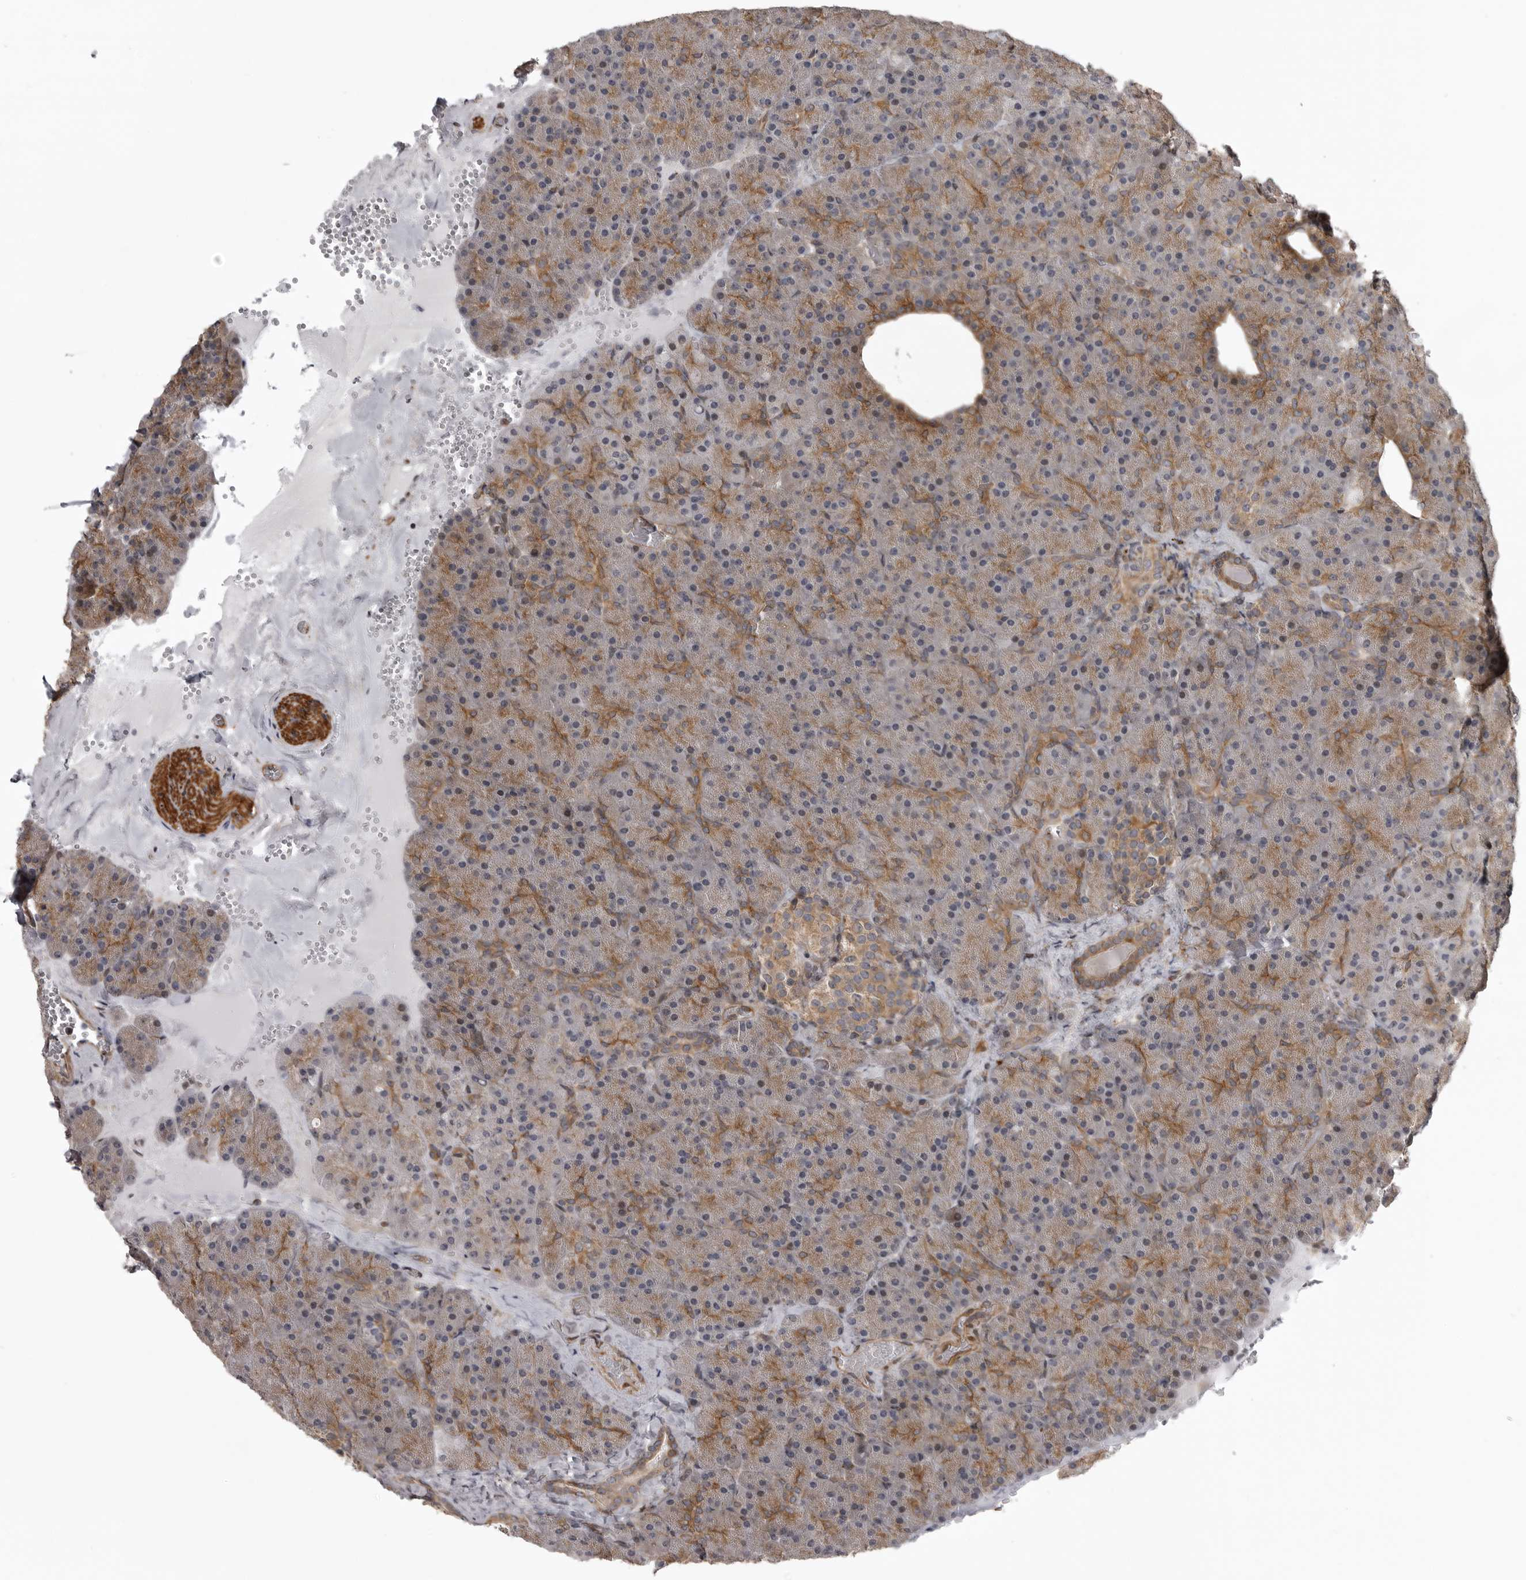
{"staining": {"intensity": "moderate", "quantity": ">75%", "location": "cytoplasmic/membranous"}, "tissue": "pancreas", "cell_type": "Exocrine glandular cells", "image_type": "normal", "snomed": [{"axis": "morphology", "description": "Normal tissue, NOS"}, {"axis": "morphology", "description": "Carcinoid, malignant, NOS"}, {"axis": "topography", "description": "Pancreas"}], "caption": "Normal pancreas demonstrates moderate cytoplasmic/membranous positivity in about >75% of exocrine glandular cells Using DAB (brown) and hematoxylin (blue) stains, captured at high magnification using brightfield microscopy..", "gene": "ZNRF1", "patient": {"sex": "female", "age": 35}}